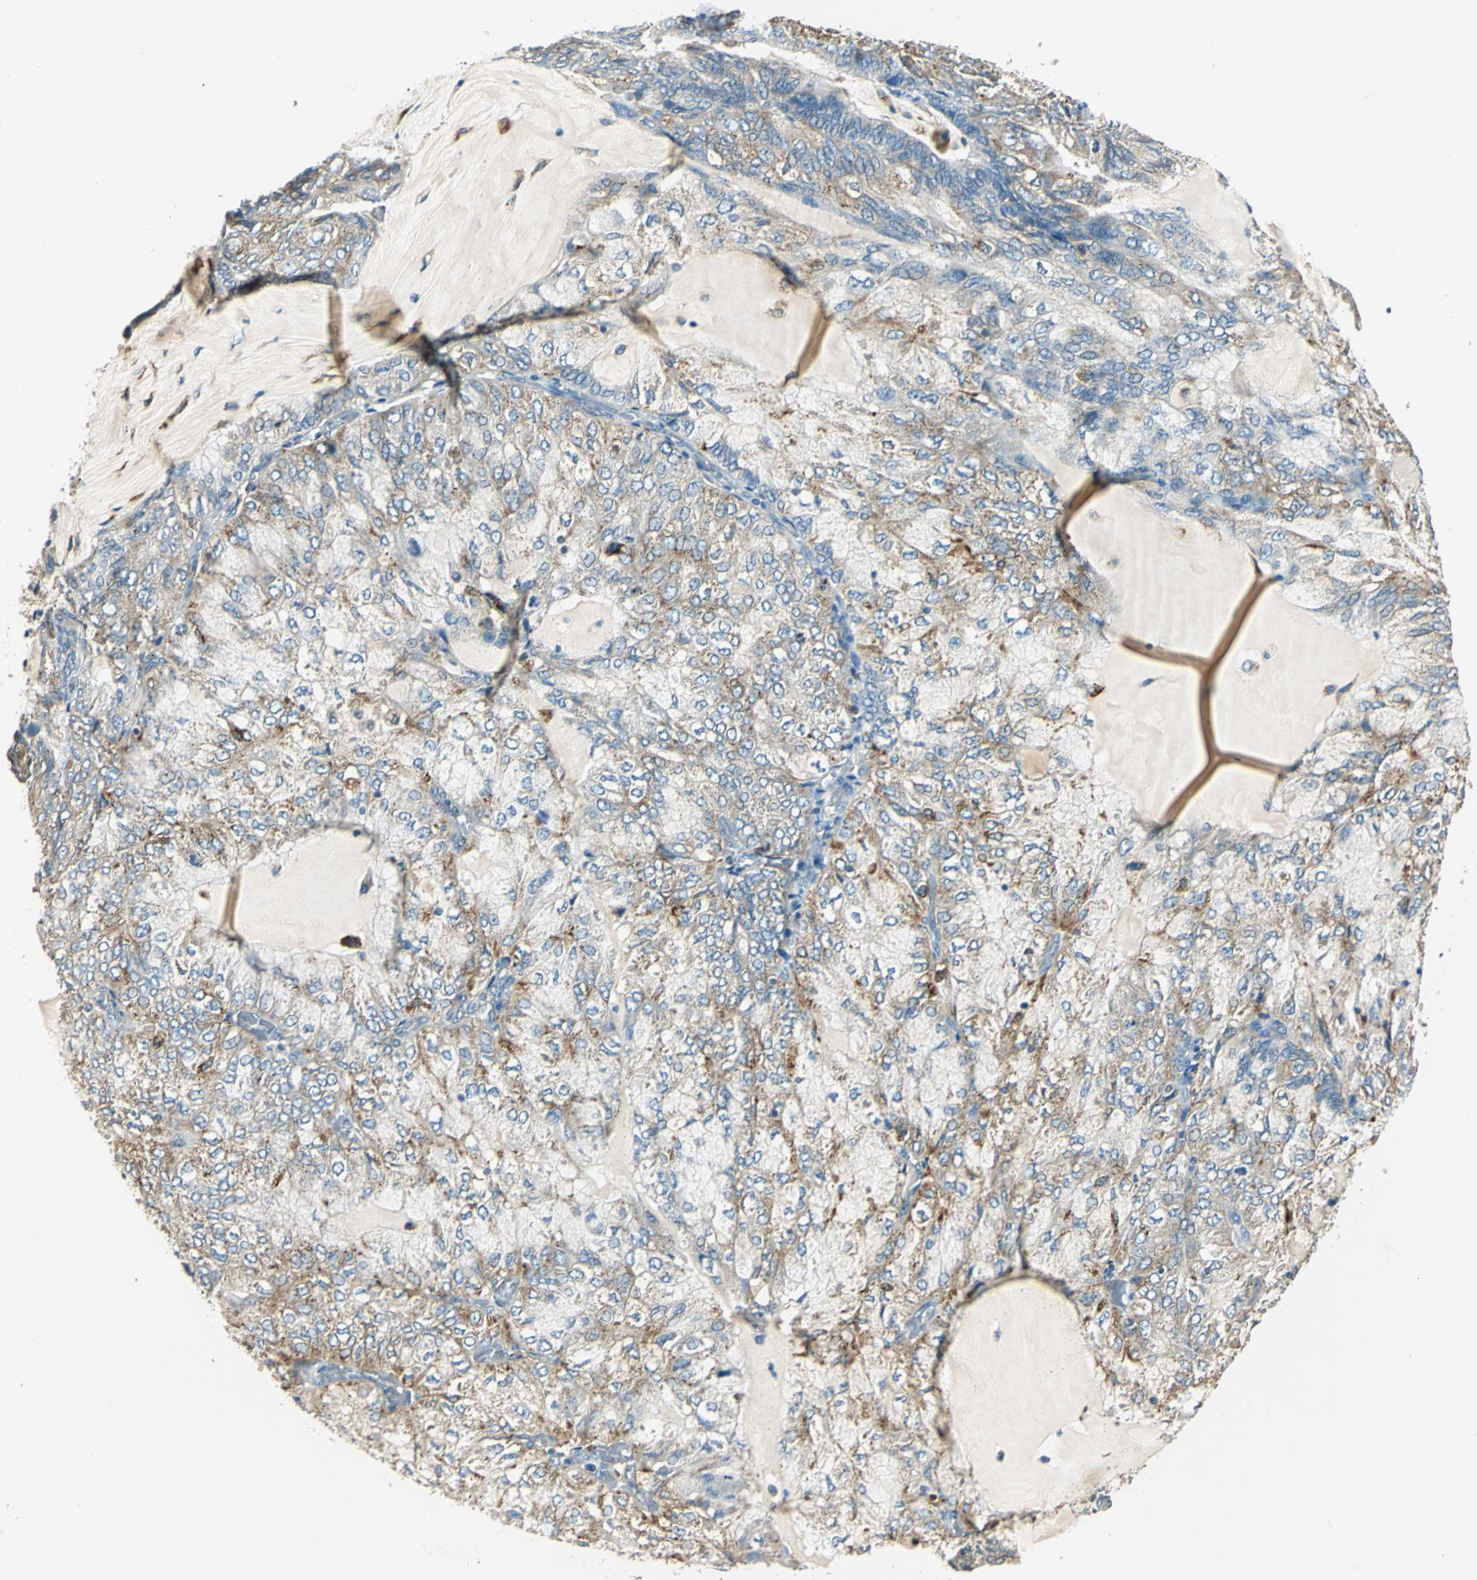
{"staining": {"intensity": "weak", "quantity": "25%-75%", "location": "cytoplasmic/membranous"}, "tissue": "endometrial cancer", "cell_type": "Tumor cells", "image_type": "cancer", "snomed": [{"axis": "morphology", "description": "Adenocarcinoma, NOS"}, {"axis": "topography", "description": "Endometrium"}], "caption": "Adenocarcinoma (endometrial) stained for a protein (brown) demonstrates weak cytoplasmic/membranous positive positivity in about 25%-75% of tumor cells.", "gene": "NIT1", "patient": {"sex": "female", "age": 81}}